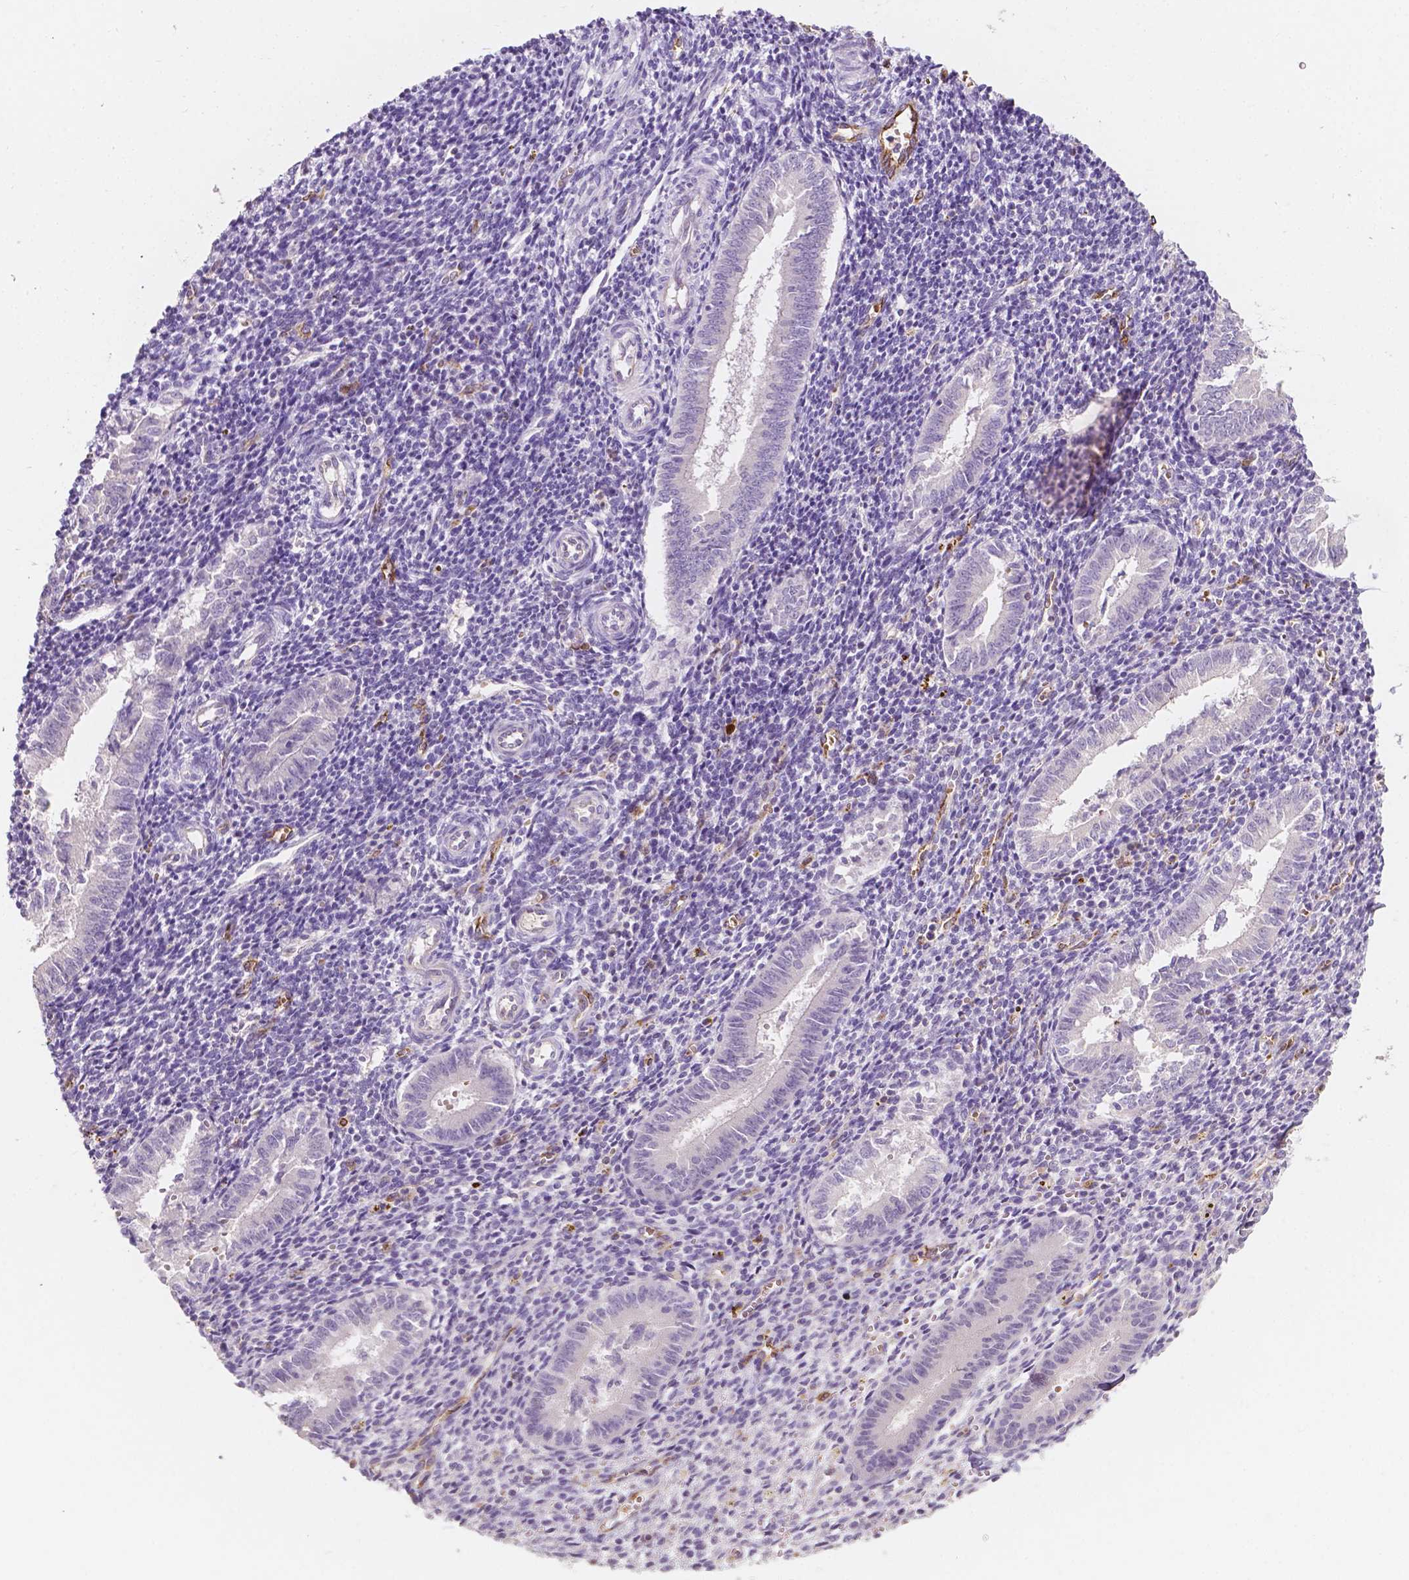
{"staining": {"intensity": "negative", "quantity": "none", "location": "none"}, "tissue": "endometrium", "cell_type": "Cells in endometrial stroma", "image_type": "normal", "snomed": [{"axis": "morphology", "description": "Normal tissue, NOS"}, {"axis": "topography", "description": "Endometrium"}], "caption": "Immunohistochemistry (IHC) histopathology image of unremarkable endometrium: human endometrium stained with DAB exhibits no significant protein expression in cells in endometrial stroma. (DAB (3,3'-diaminobenzidine) immunohistochemistry (IHC) visualized using brightfield microscopy, high magnification).", "gene": "SLC22A4", "patient": {"sex": "female", "age": 25}}